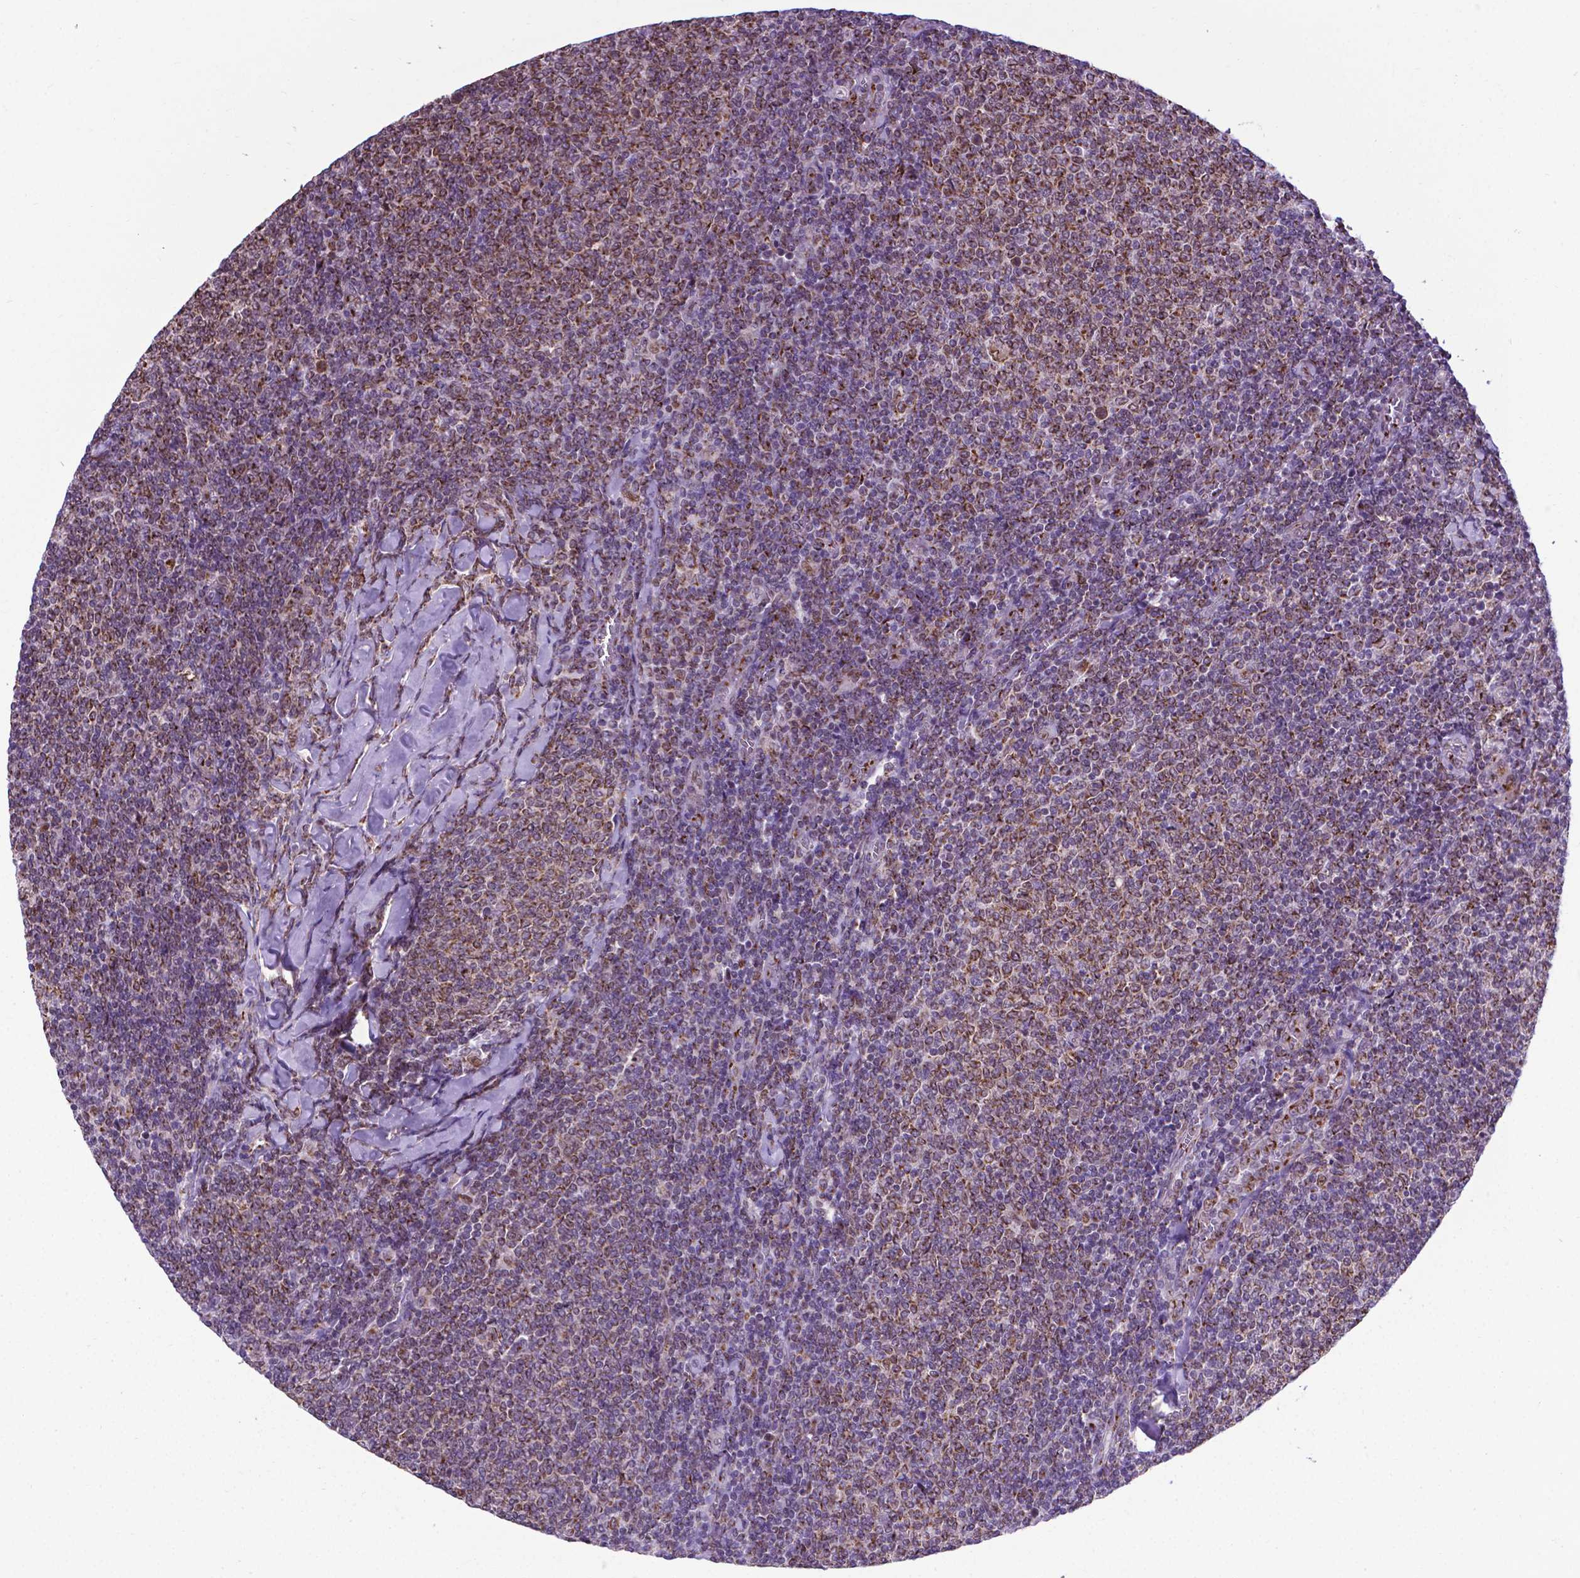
{"staining": {"intensity": "moderate", "quantity": "25%-75%", "location": "cytoplasmic/membranous,nuclear"}, "tissue": "lymphoma", "cell_type": "Tumor cells", "image_type": "cancer", "snomed": [{"axis": "morphology", "description": "Malignant lymphoma, non-Hodgkin's type, Low grade"}, {"axis": "topography", "description": "Lymph node"}], "caption": "DAB immunohistochemical staining of human low-grade malignant lymphoma, non-Hodgkin's type reveals moderate cytoplasmic/membranous and nuclear protein expression in approximately 25%-75% of tumor cells.", "gene": "MRPL10", "patient": {"sex": "male", "age": 52}}